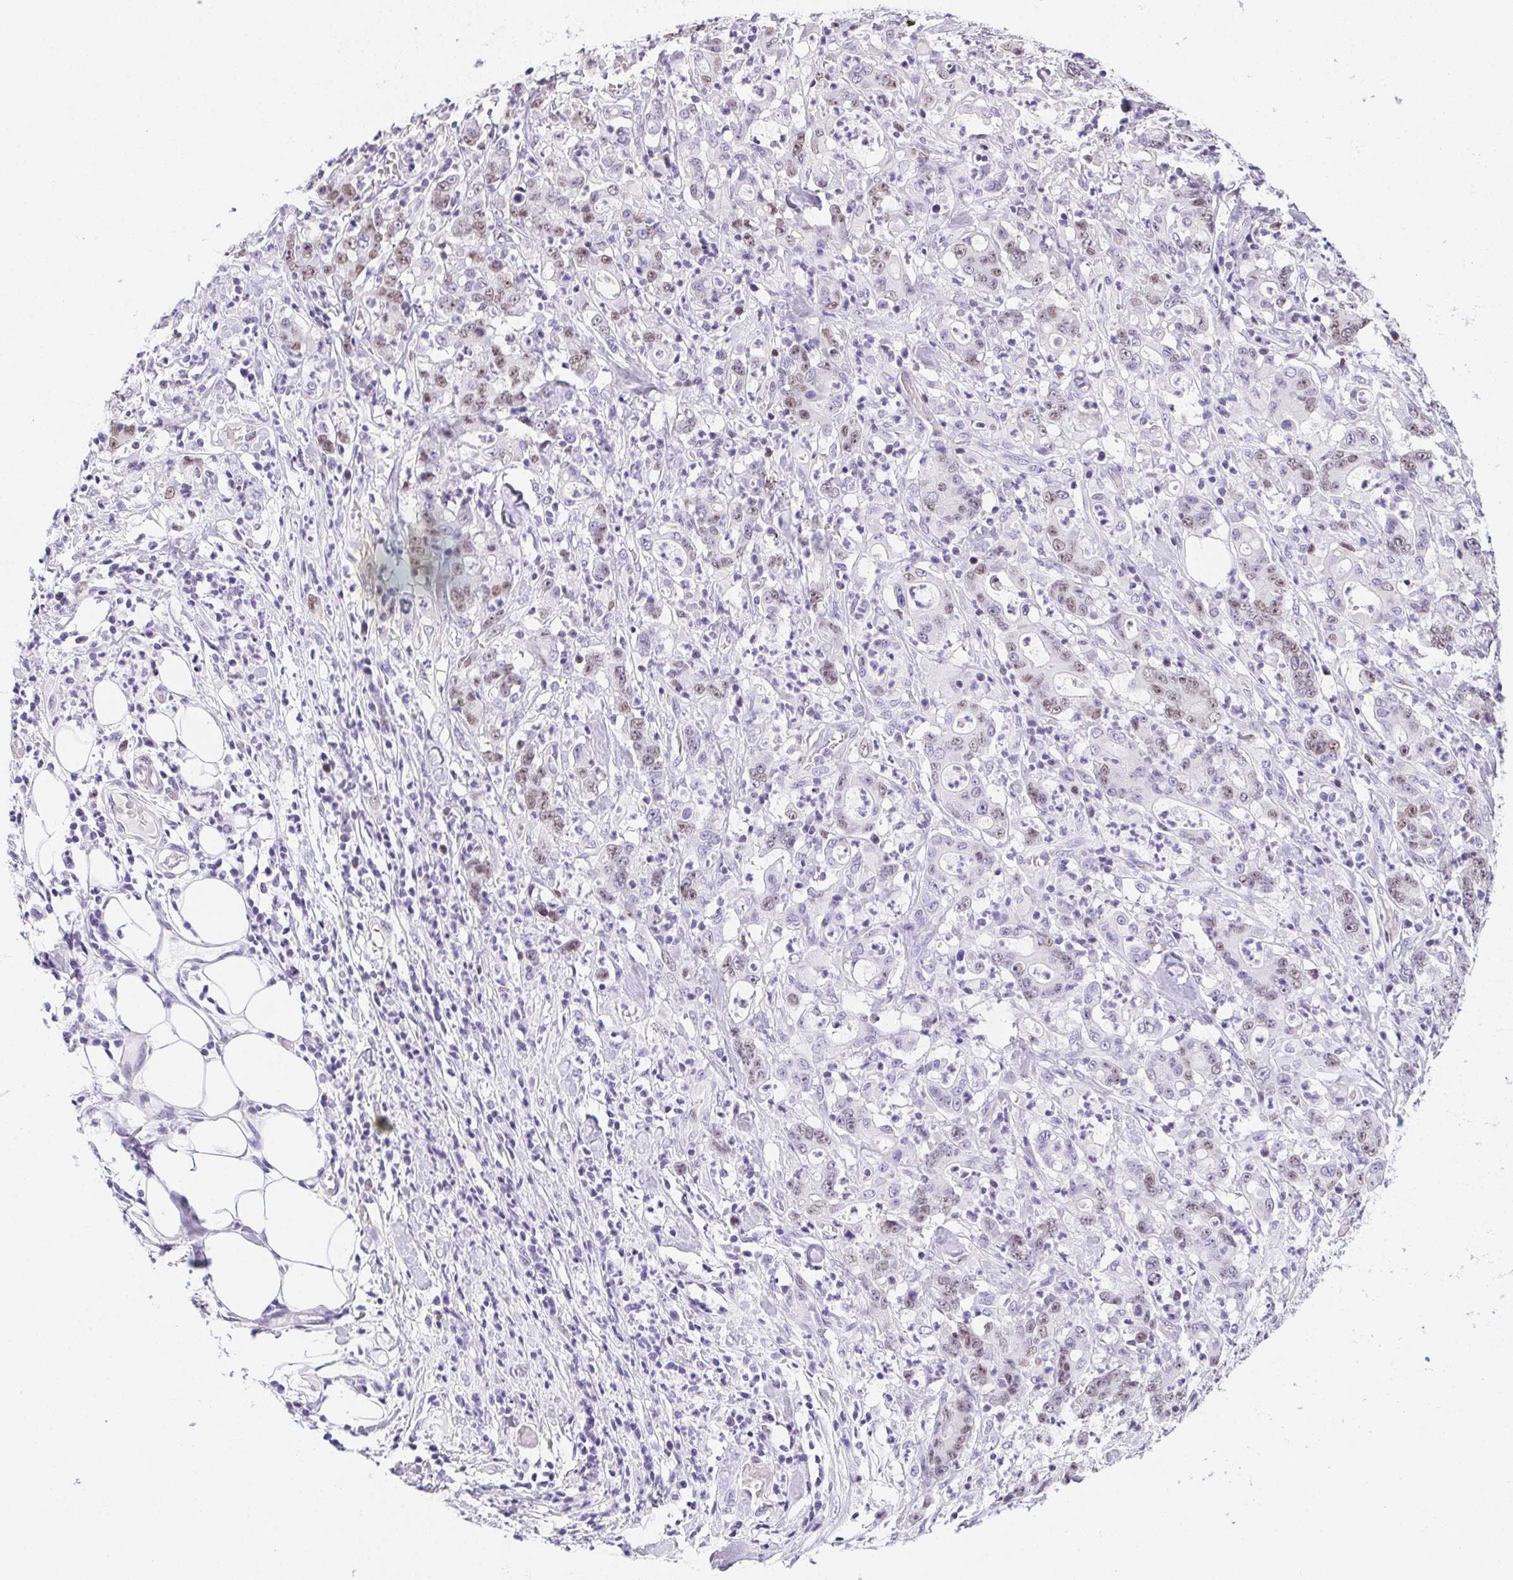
{"staining": {"intensity": "weak", "quantity": "25%-75%", "location": "nuclear"}, "tissue": "stomach cancer", "cell_type": "Tumor cells", "image_type": "cancer", "snomed": [{"axis": "morphology", "description": "Adenocarcinoma, NOS"}, {"axis": "topography", "description": "Stomach, upper"}], "caption": "There is low levels of weak nuclear positivity in tumor cells of stomach cancer, as demonstrated by immunohistochemical staining (brown color).", "gene": "HELLS", "patient": {"sex": "male", "age": 68}}